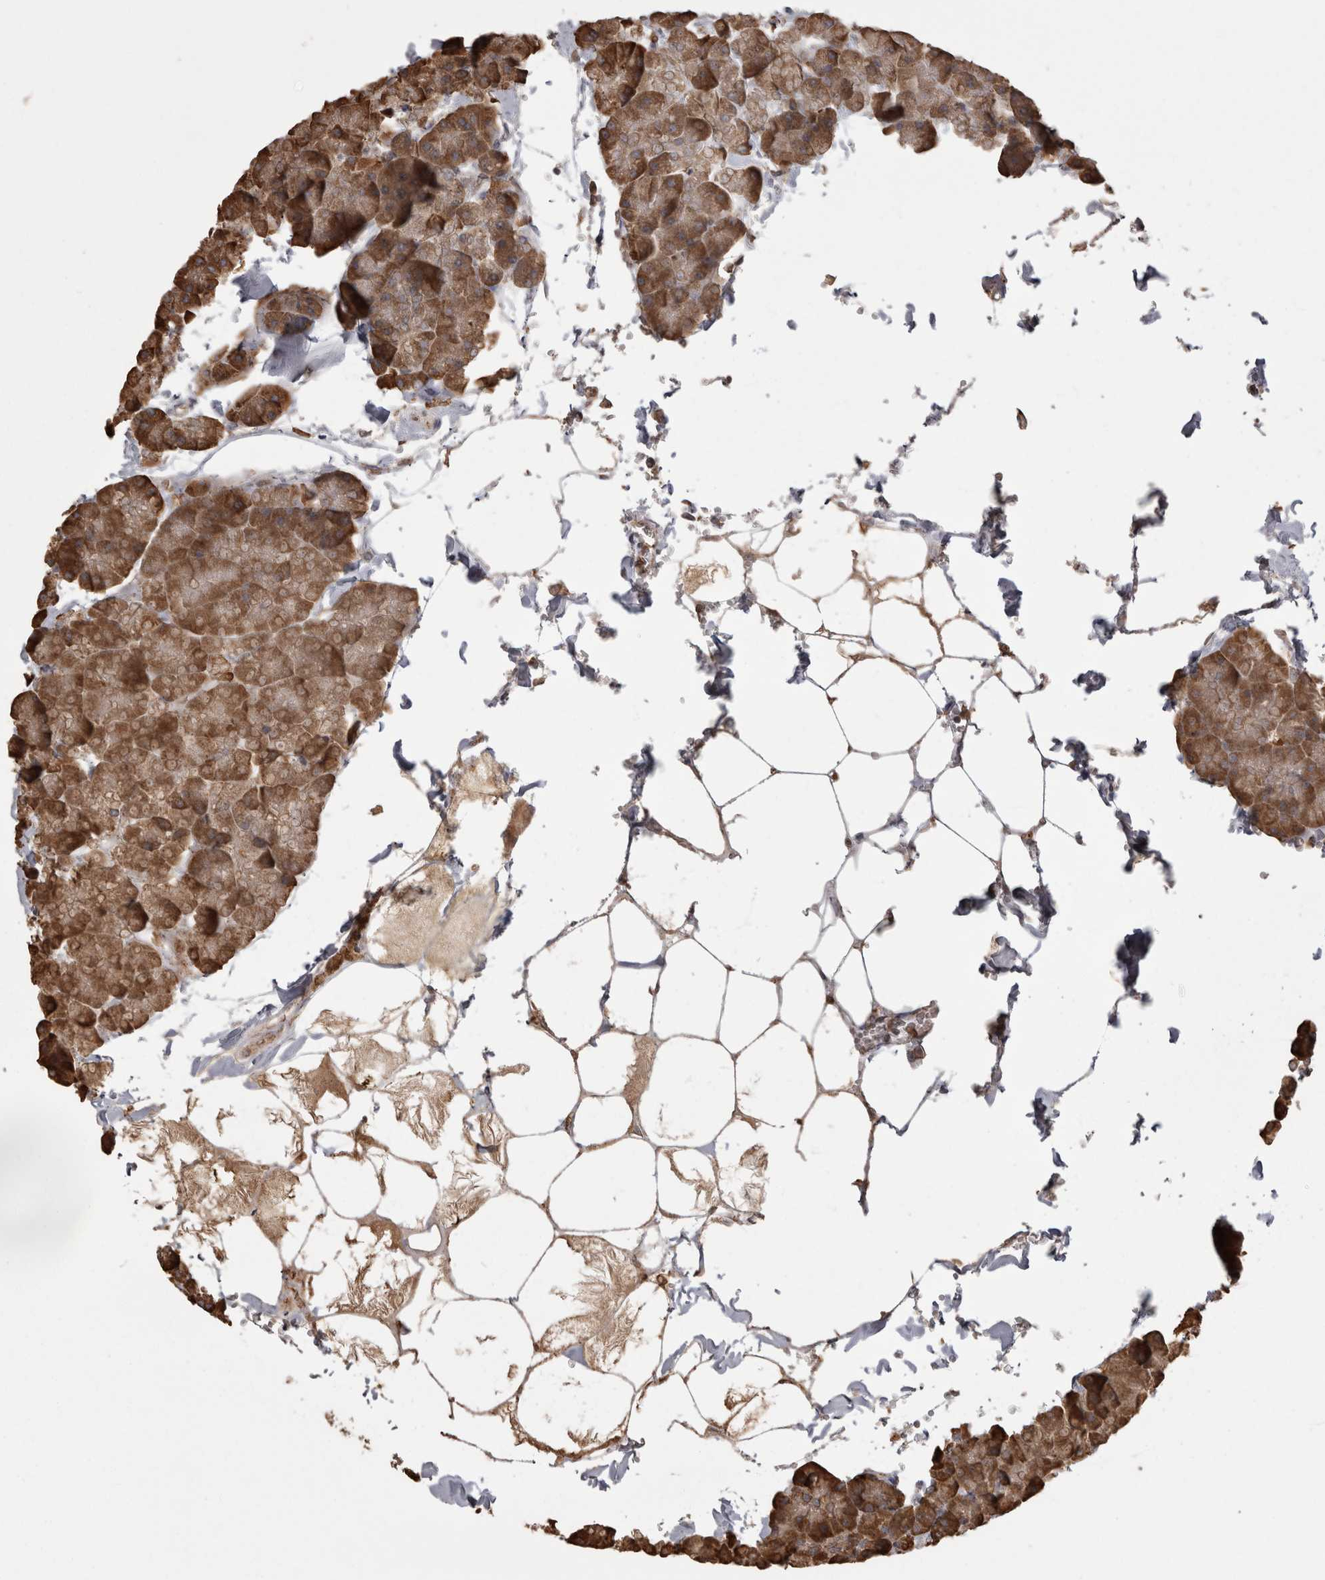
{"staining": {"intensity": "strong", "quantity": ">75%", "location": "cytoplasmic/membranous"}, "tissue": "pancreas", "cell_type": "Exocrine glandular cells", "image_type": "normal", "snomed": [{"axis": "morphology", "description": "Normal tissue, NOS"}, {"axis": "topography", "description": "Pancreas"}], "caption": "IHC photomicrograph of normal human pancreas stained for a protein (brown), which reveals high levels of strong cytoplasmic/membranous staining in about >75% of exocrine glandular cells.", "gene": "PON2", "patient": {"sex": "male", "age": 35}}